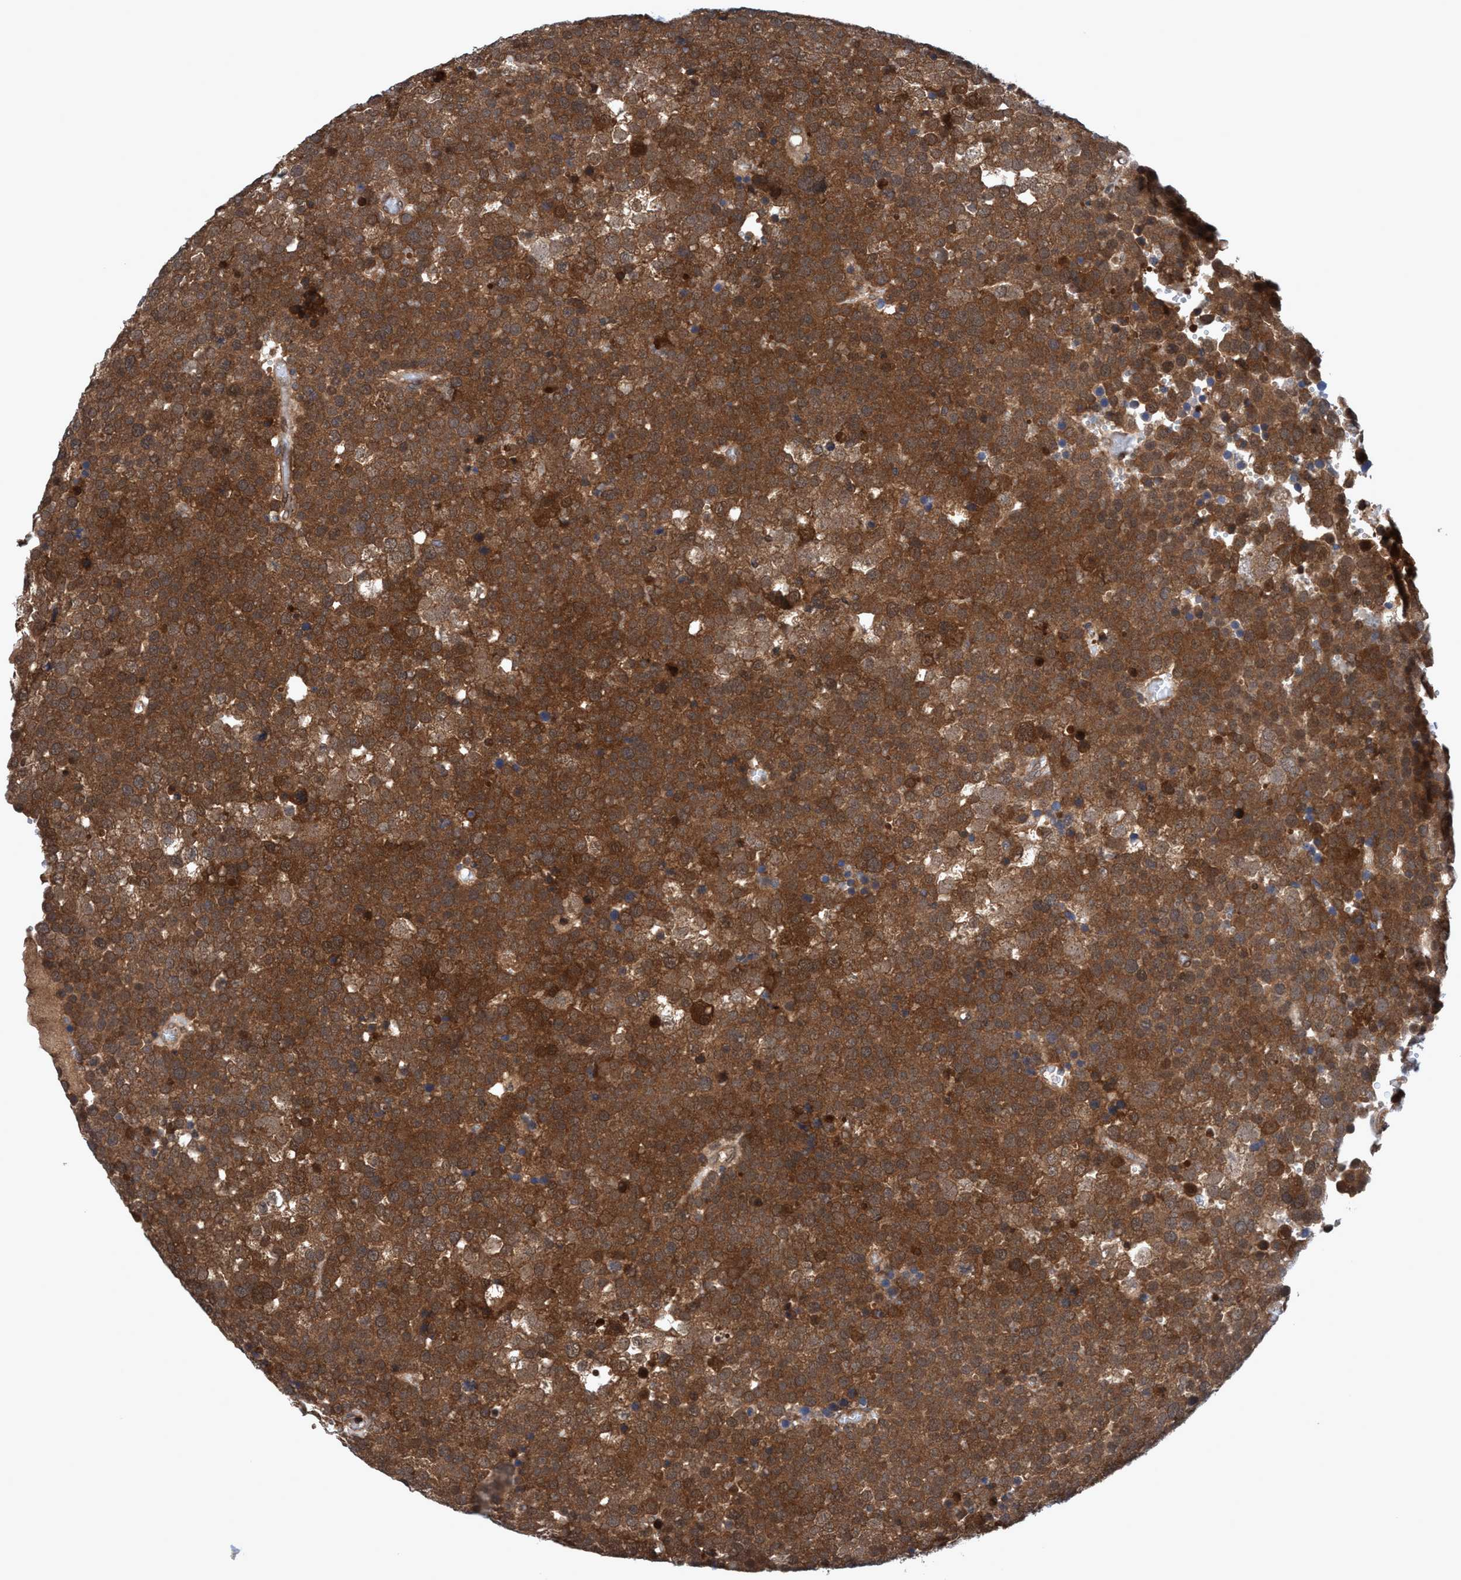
{"staining": {"intensity": "strong", "quantity": ">75%", "location": "cytoplasmic/membranous"}, "tissue": "testis cancer", "cell_type": "Tumor cells", "image_type": "cancer", "snomed": [{"axis": "morphology", "description": "Seminoma, NOS"}, {"axis": "topography", "description": "Testis"}], "caption": "Testis cancer (seminoma) stained with a brown dye exhibits strong cytoplasmic/membranous positive positivity in about >75% of tumor cells.", "gene": "GLOD4", "patient": {"sex": "male", "age": 71}}